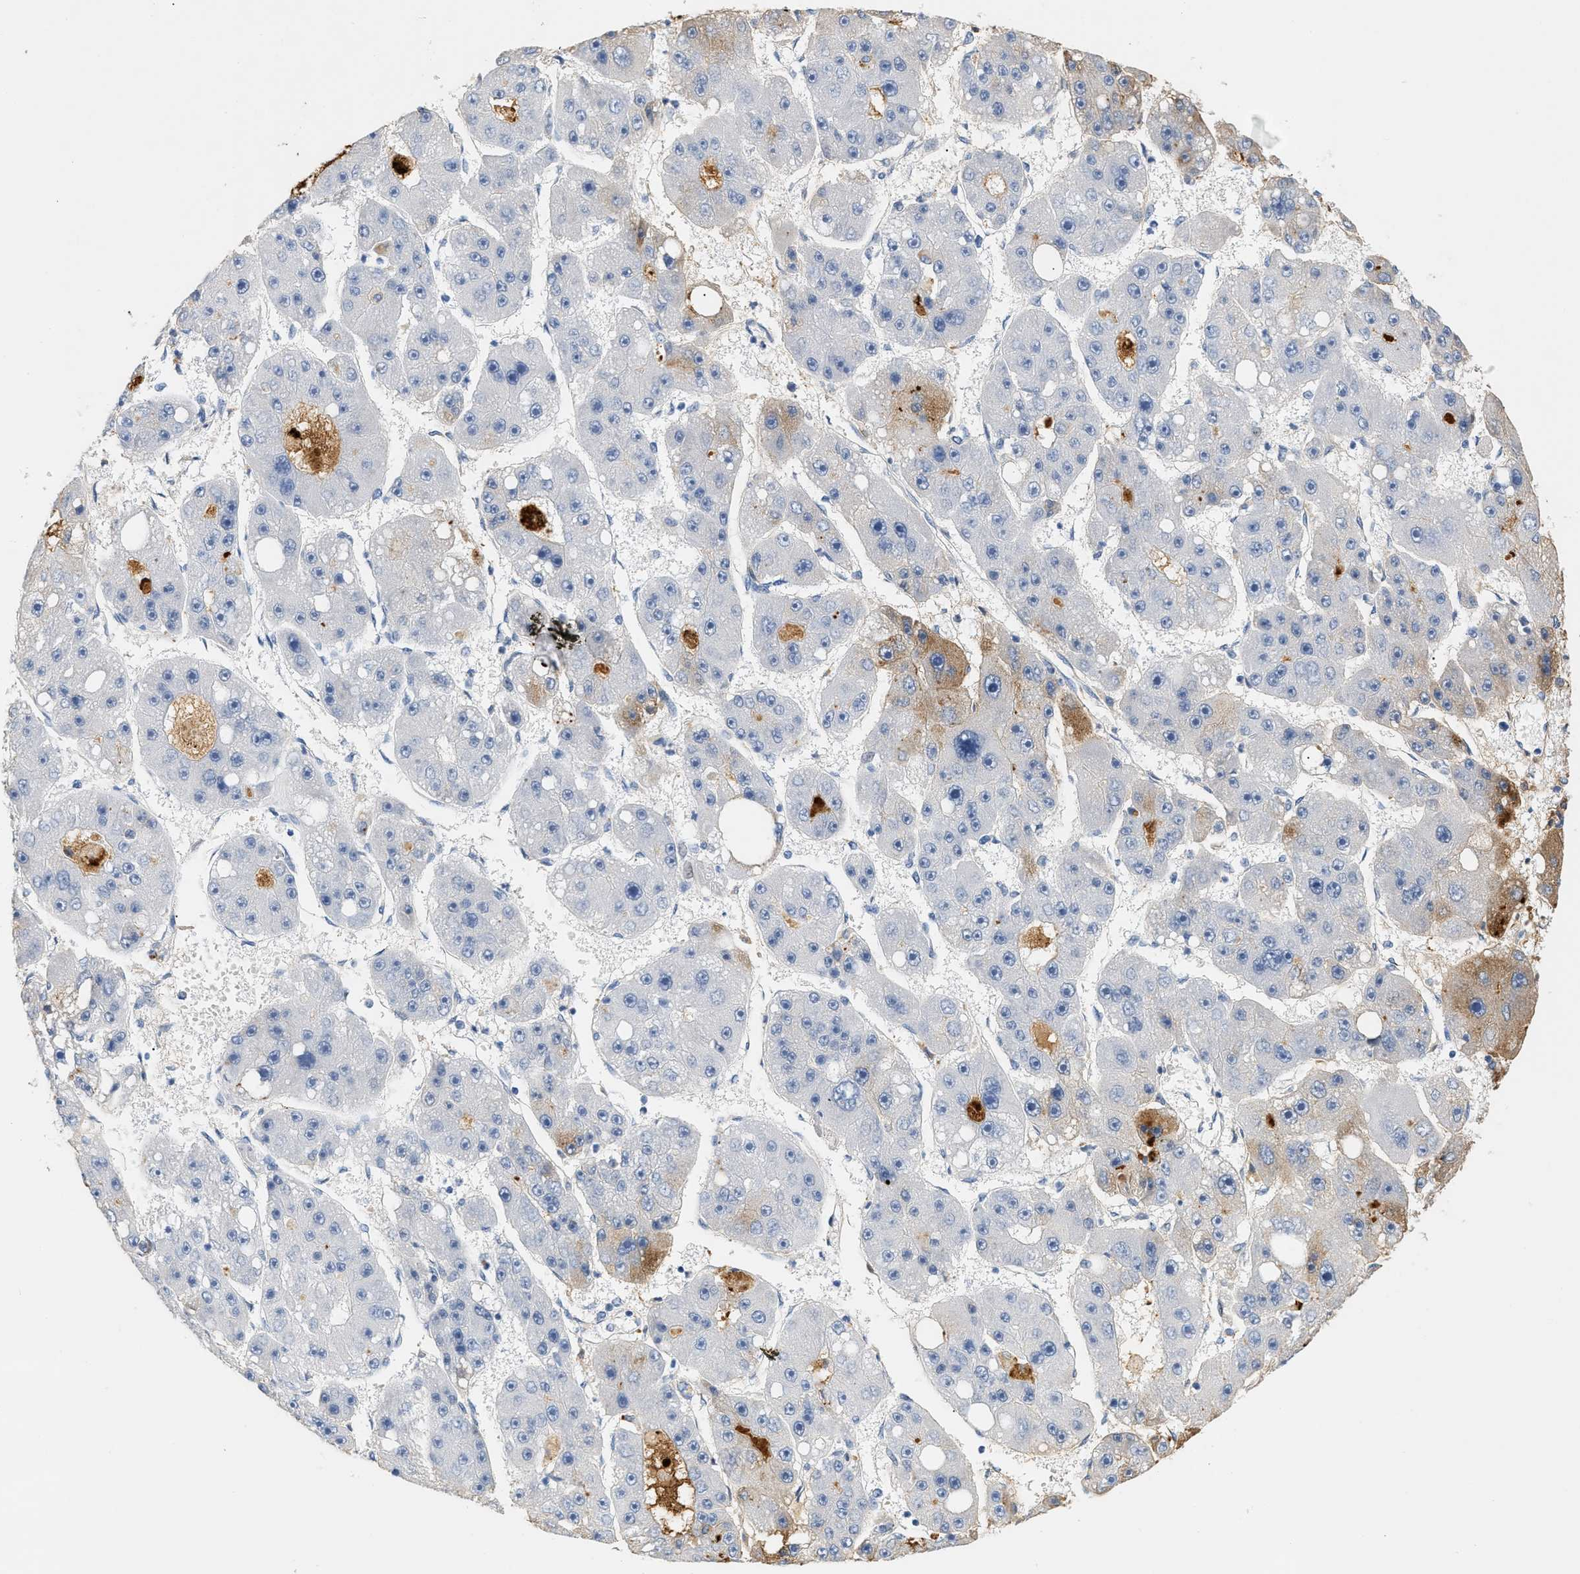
{"staining": {"intensity": "negative", "quantity": "none", "location": "none"}, "tissue": "liver cancer", "cell_type": "Tumor cells", "image_type": "cancer", "snomed": [{"axis": "morphology", "description": "Carcinoma, Hepatocellular, NOS"}, {"axis": "topography", "description": "Liver"}], "caption": "A micrograph of liver hepatocellular carcinoma stained for a protein exhibits no brown staining in tumor cells. (IHC, brightfield microscopy, high magnification).", "gene": "CFH", "patient": {"sex": "female", "age": 61}}